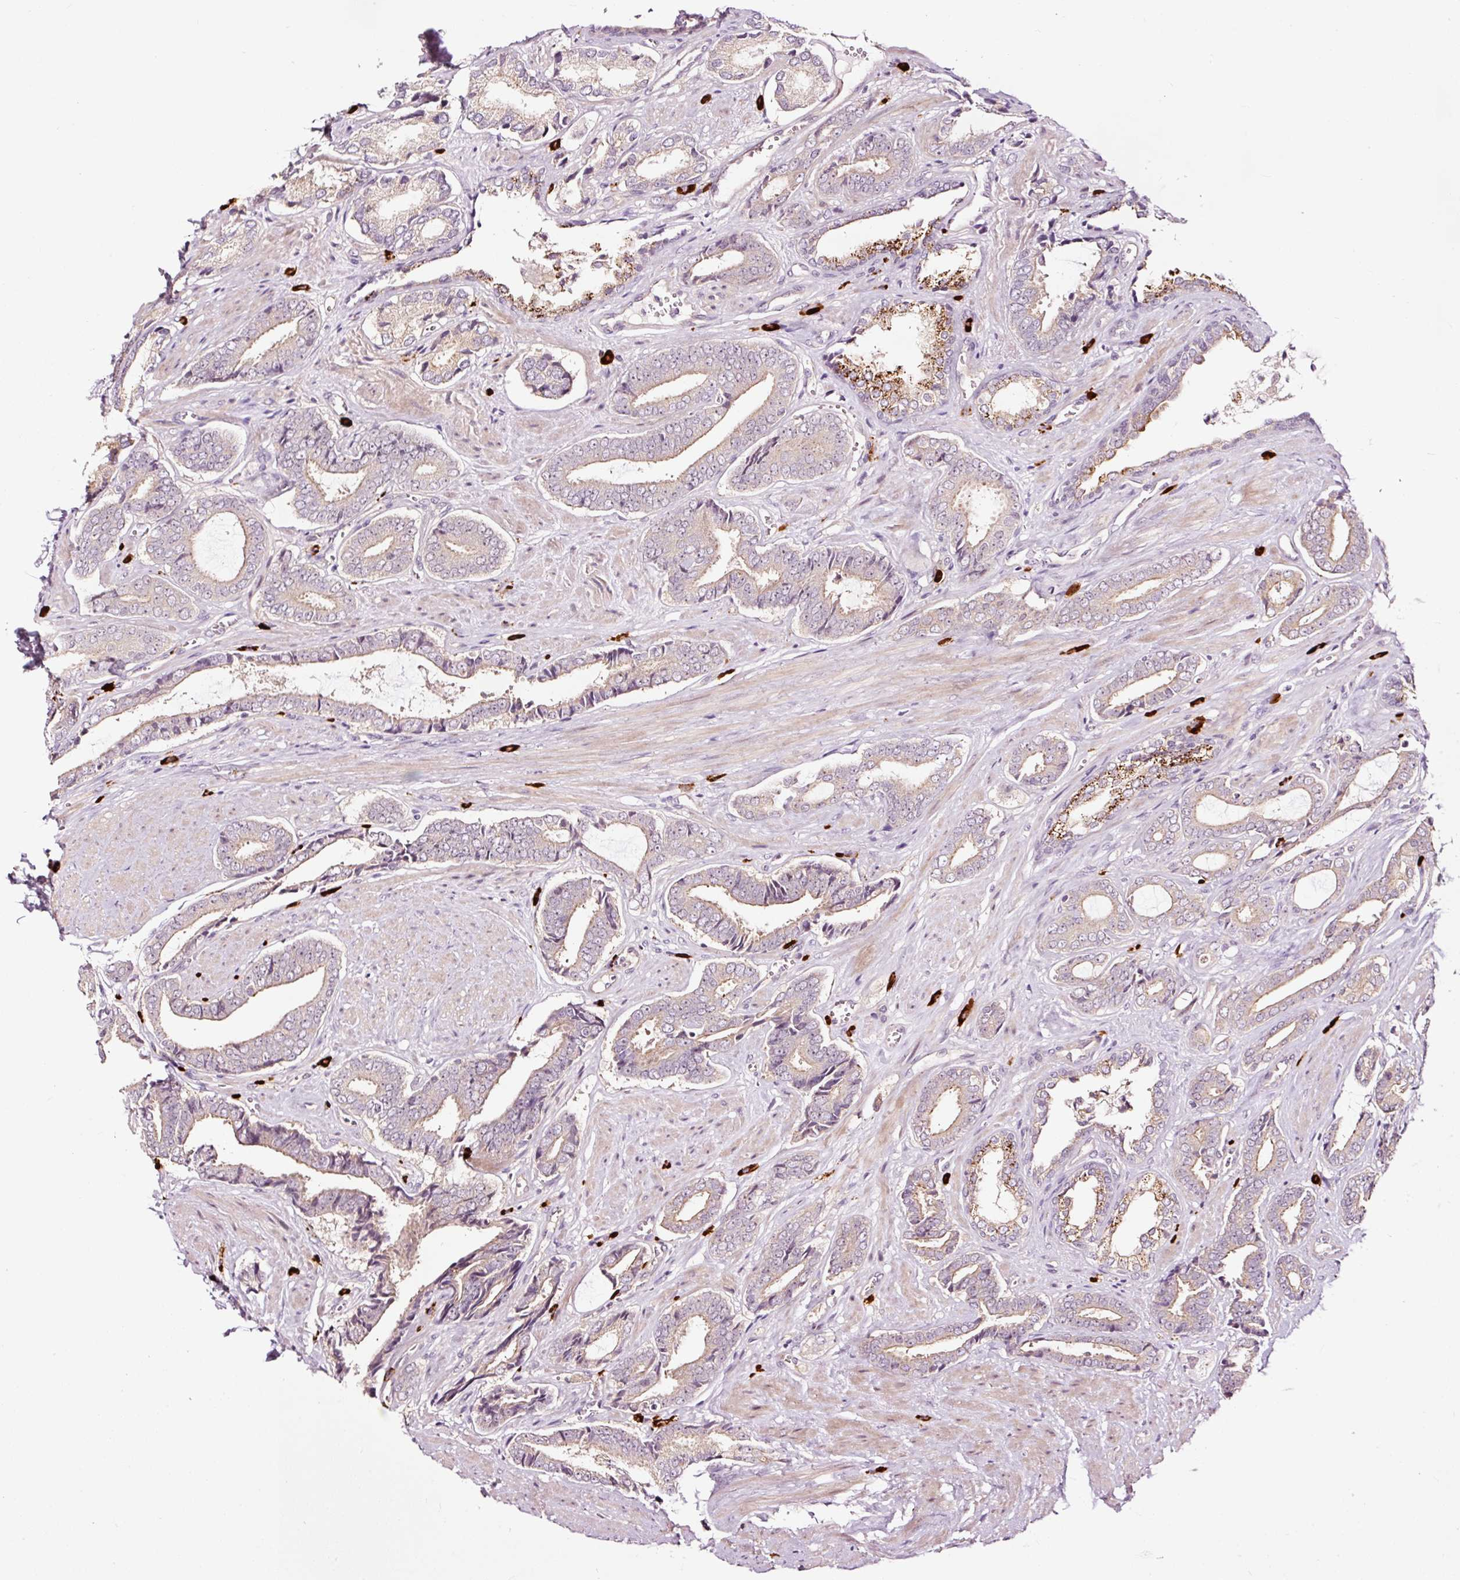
{"staining": {"intensity": "moderate", "quantity": "<25%", "location": "cytoplasmic/membranous"}, "tissue": "prostate cancer", "cell_type": "Tumor cells", "image_type": "cancer", "snomed": [{"axis": "morphology", "description": "Adenocarcinoma, NOS"}, {"axis": "topography", "description": "Prostate and seminal vesicle, NOS"}], "caption": "Immunohistochemistry (IHC) histopathology image of neoplastic tissue: human prostate cancer stained using IHC shows low levels of moderate protein expression localized specifically in the cytoplasmic/membranous of tumor cells, appearing as a cytoplasmic/membranous brown color.", "gene": "UTP14A", "patient": {"sex": "male", "age": 76}}